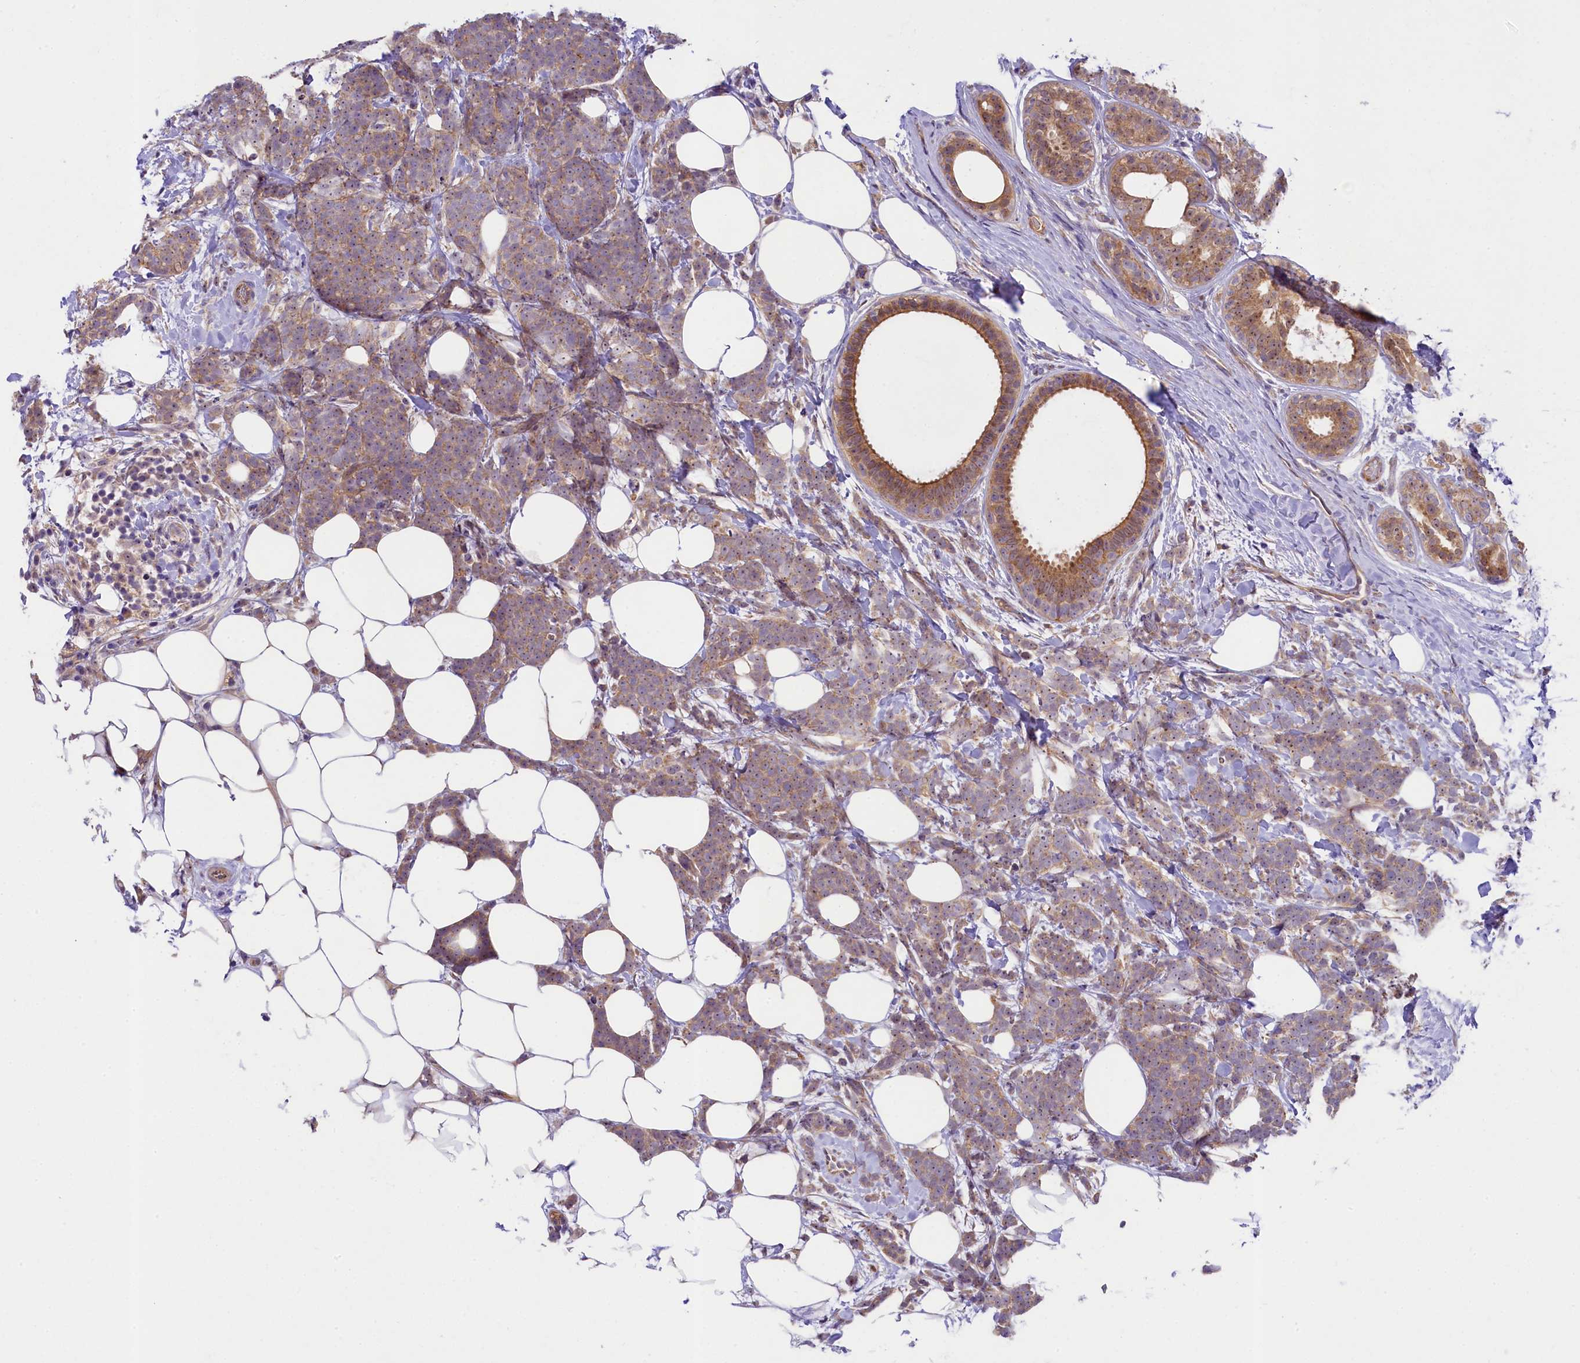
{"staining": {"intensity": "weak", "quantity": ">75%", "location": "cytoplasmic/membranous"}, "tissue": "breast cancer", "cell_type": "Tumor cells", "image_type": "cancer", "snomed": [{"axis": "morphology", "description": "Lobular carcinoma"}, {"axis": "topography", "description": "Breast"}], "caption": "A photomicrograph of human breast cancer stained for a protein demonstrates weak cytoplasmic/membranous brown staining in tumor cells.", "gene": "UBXN6", "patient": {"sex": "female", "age": 58}}